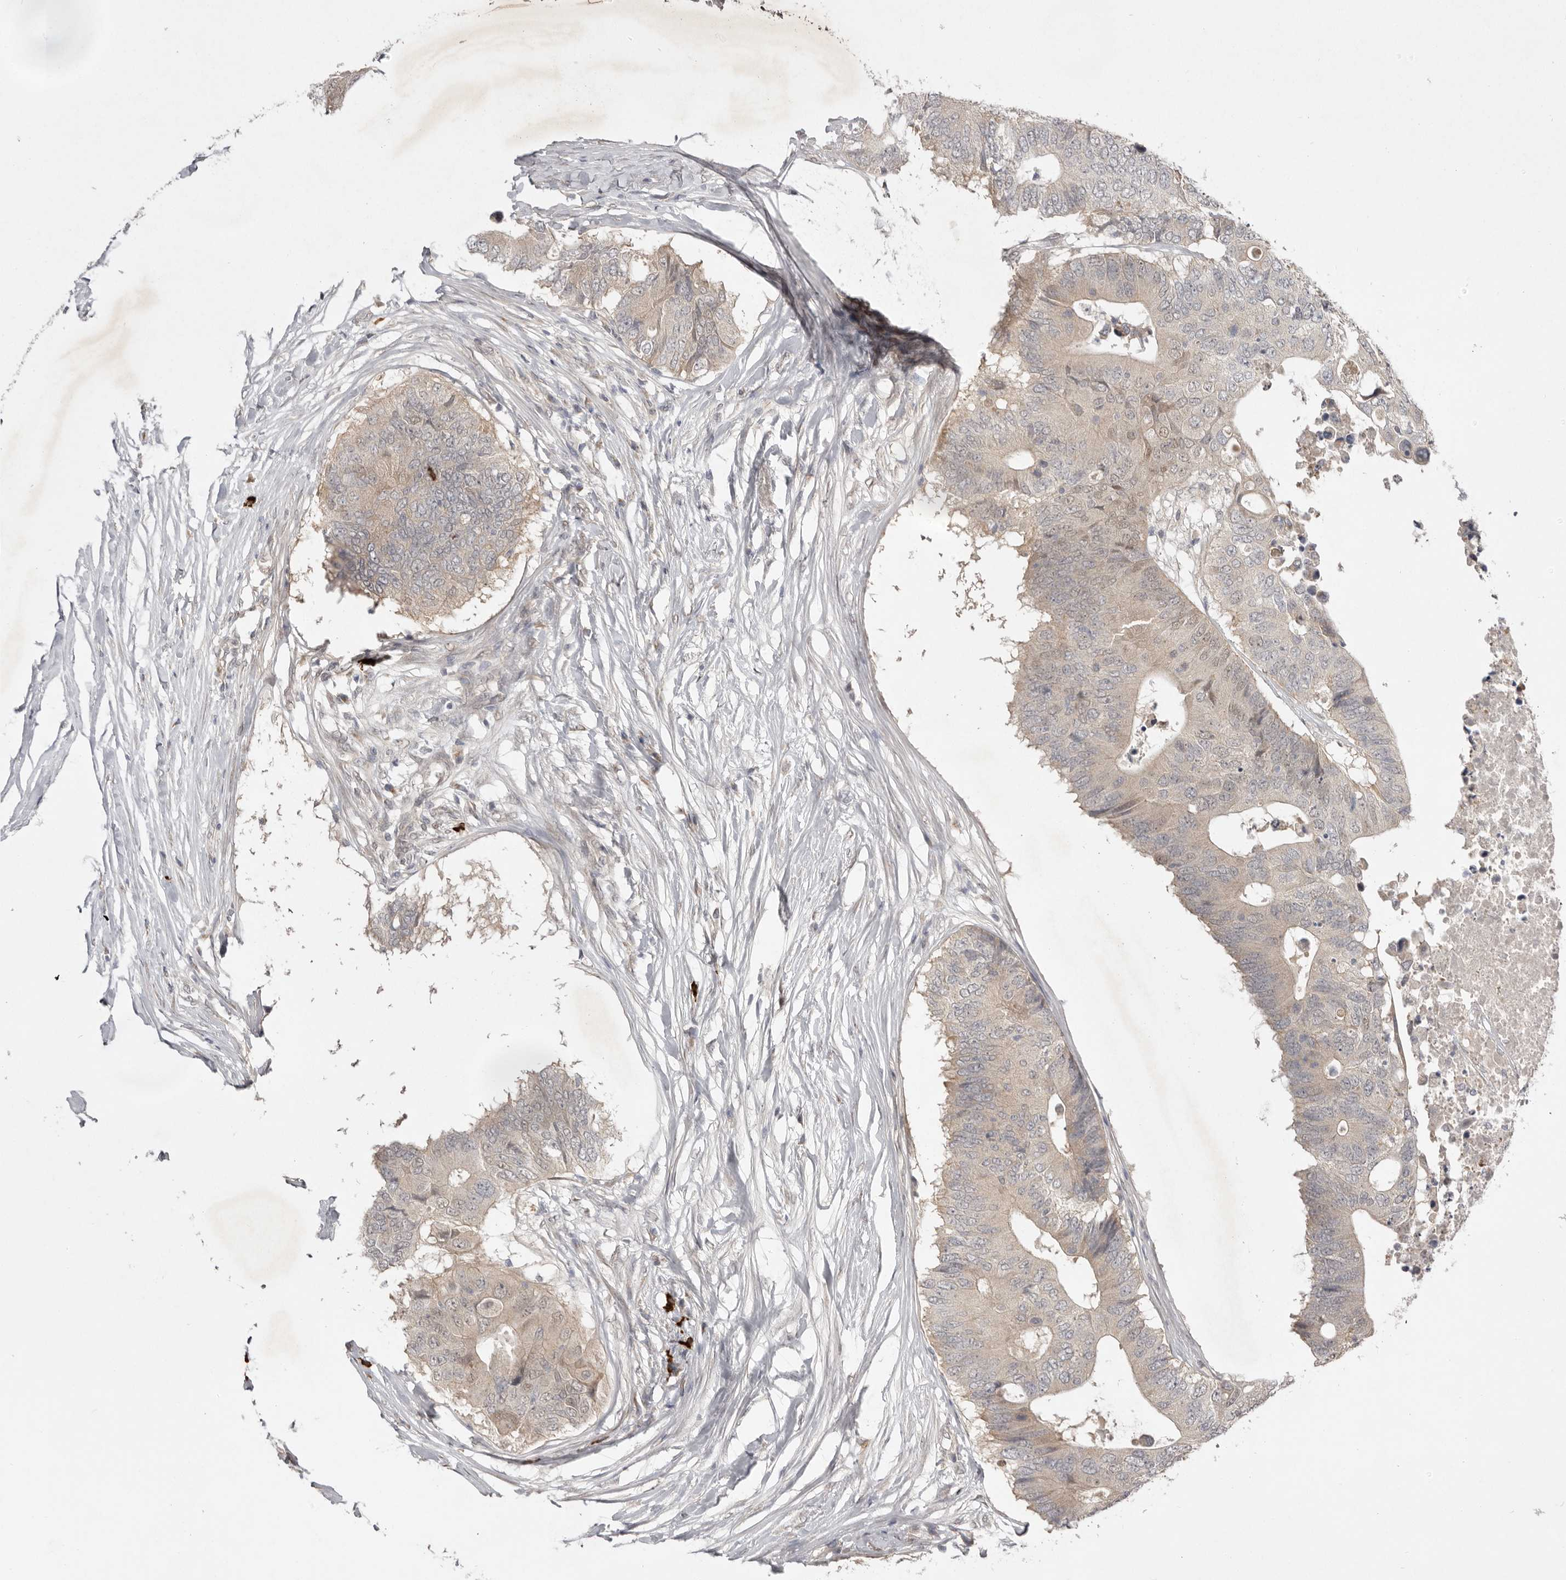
{"staining": {"intensity": "weak", "quantity": "<25%", "location": "cytoplasmic/membranous"}, "tissue": "colorectal cancer", "cell_type": "Tumor cells", "image_type": "cancer", "snomed": [{"axis": "morphology", "description": "Adenocarcinoma, NOS"}, {"axis": "topography", "description": "Colon"}], "caption": "Tumor cells show no significant positivity in colorectal cancer (adenocarcinoma). The staining is performed using DAB brown chromogen with nuclei counter-stained in using hematoxylin.", "gene": "NSUN4", "patient": {"sex": "male", "age": 71}}